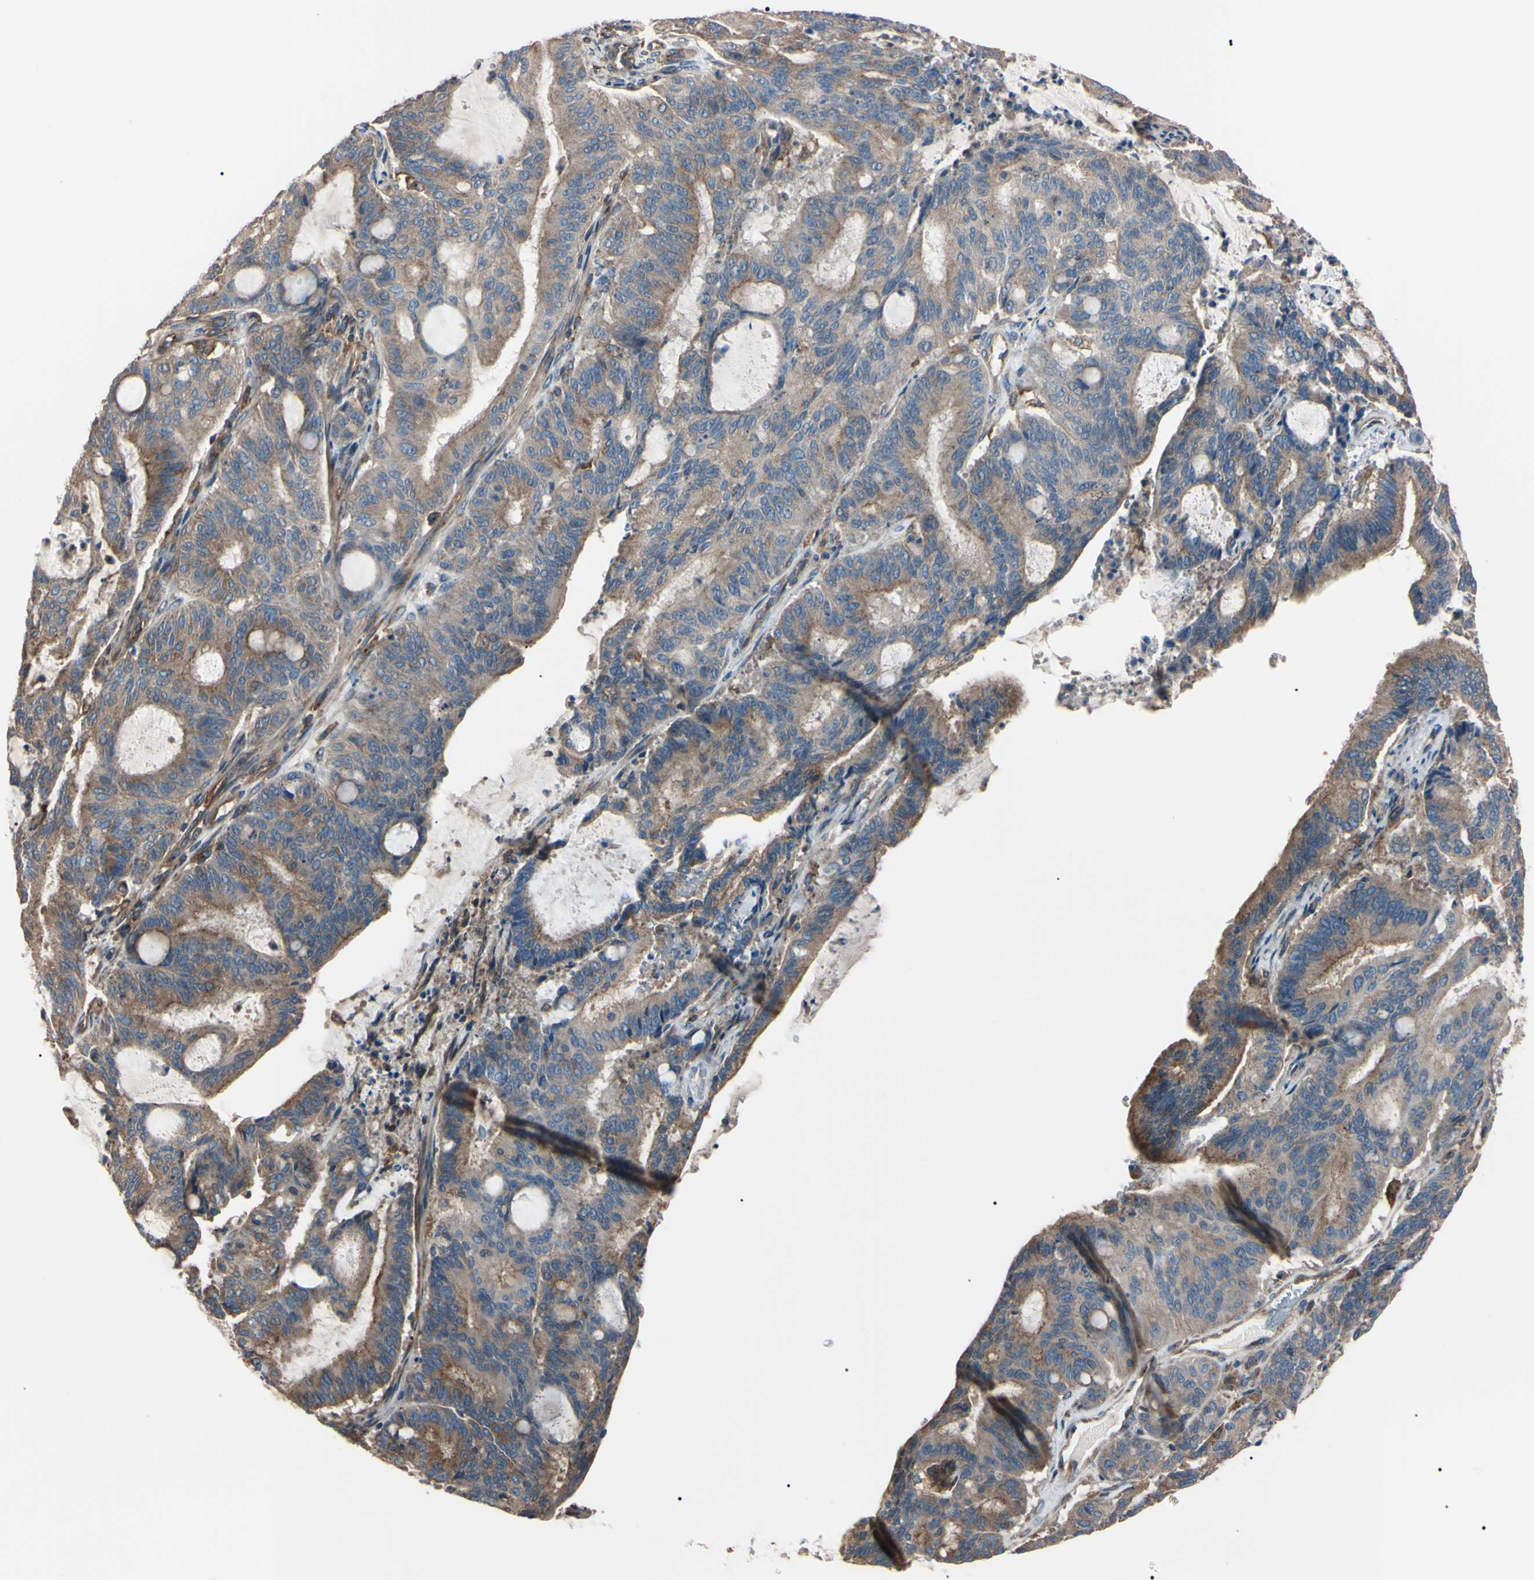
{"staining": {"intensity": "moderate", "quantity": ">75%", "location": "cytoplasmic/membranous"}, "tissue": "liver cancer", "cell_type": "Tumor cells", "image_type": "cancer", "snomed": [{"axis": "morphology", "description": "Cholangiocarcinoma"}, {"axis": "topography", "description": "Liver"}], "caption": "Protein positivity by immunohistochemistry (IHC) shows moderate cytoplasmic/membranous staining in about >75% of tumor cells in liver cancer (cholangiocarcinoma).", "gene": "PRKACA", "patient": {"sex": "female", "age": 73}}